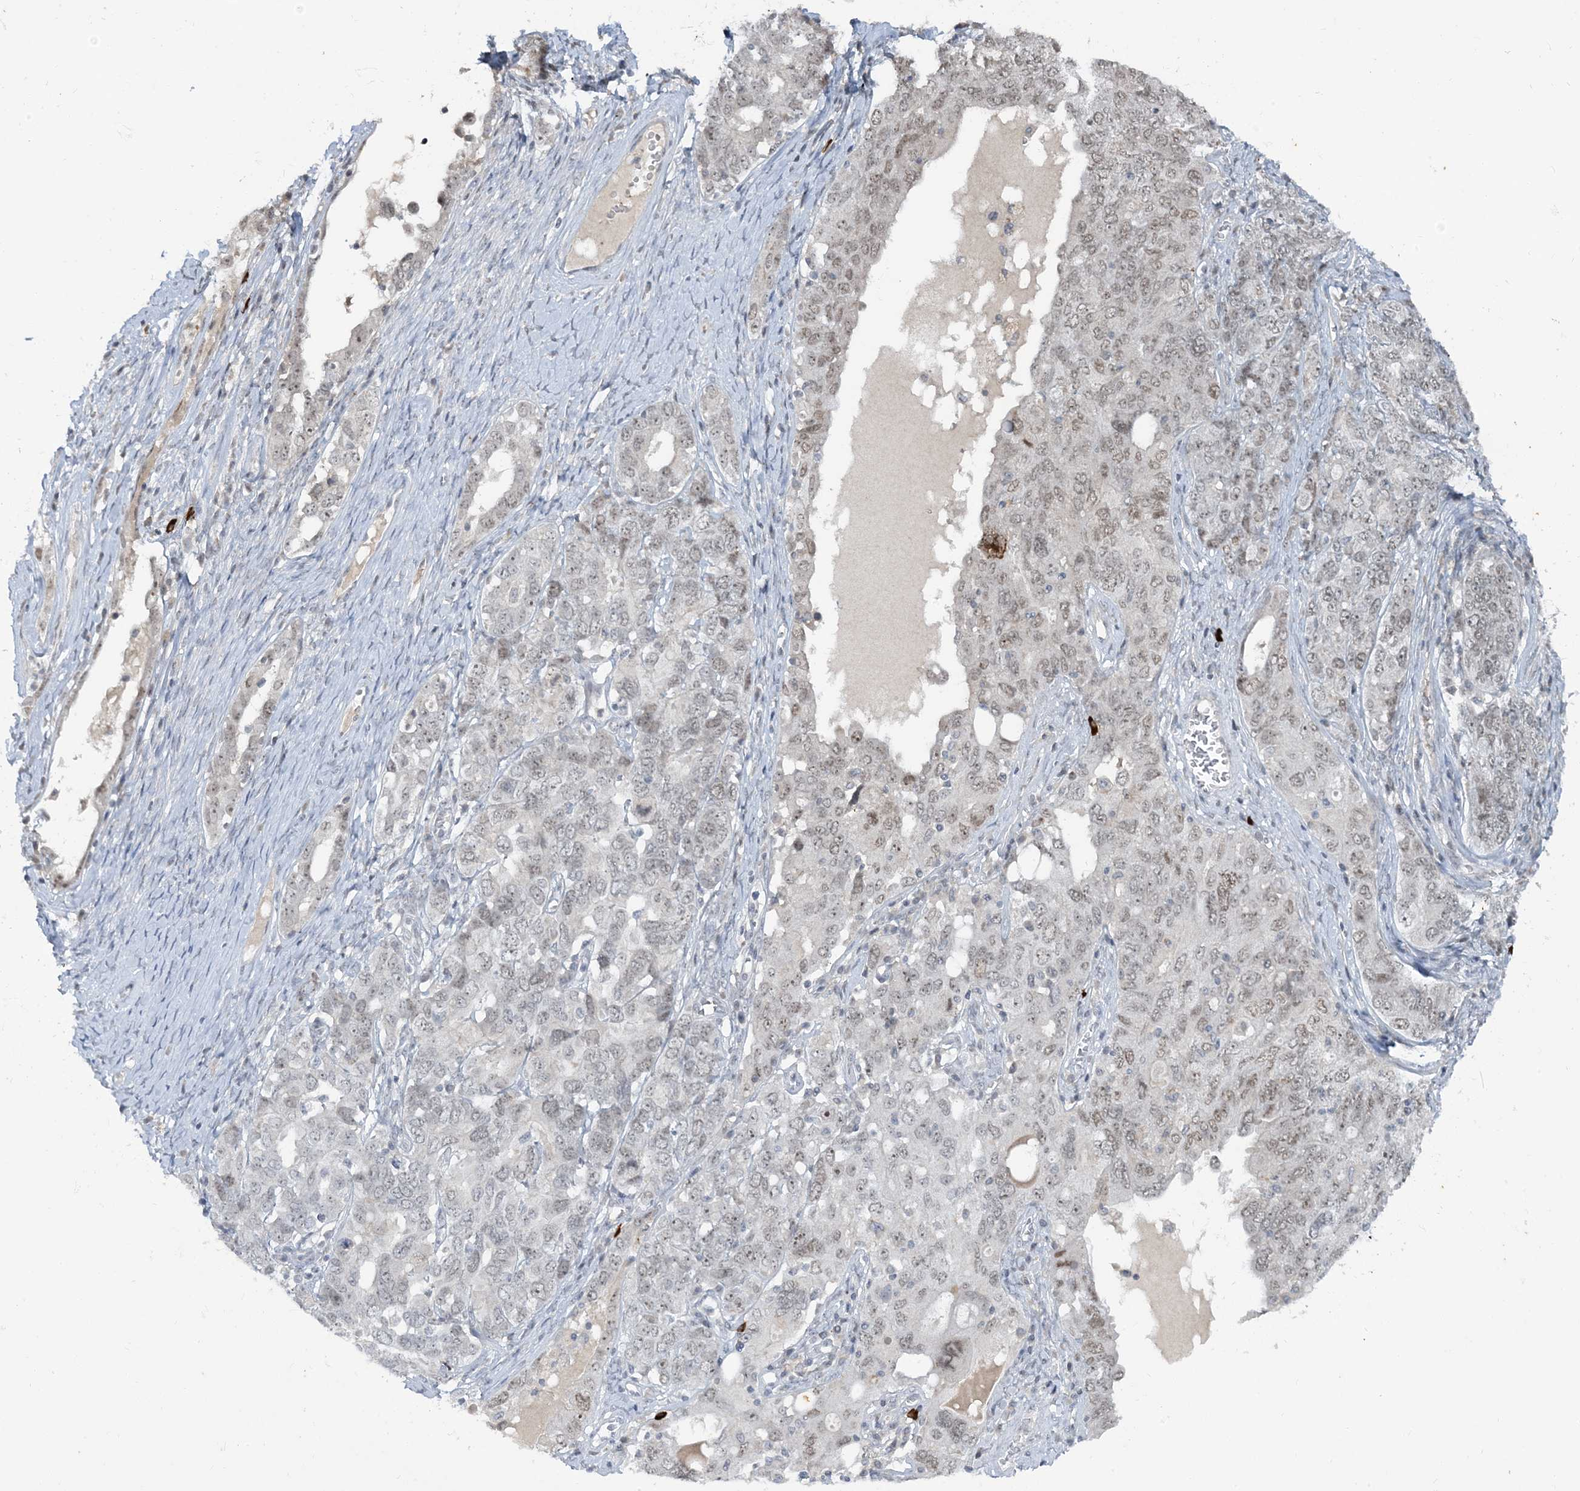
{"staining": {"intensity": "weak", "quantity": "25%-75%", "location": "nuclear"}, "tissue": "ovarian cancer", "cell_type": "Tumor cells", "image_type": "cancer", "snomed": [{"axis": "morphology", "description": "Carcinoma, endometroid"}, {"axis": "topography", "description": "Ovary"}], "caption": "The immunohistochemical stain labels weak nuclear positivity in tumor cells of ovarian cancer (endometroid carcinoma) tissue. (IHC, brightfield microscopy, high magnification).", "gene": "LEXM", "patient": {"sex": "female", "age": 62}}